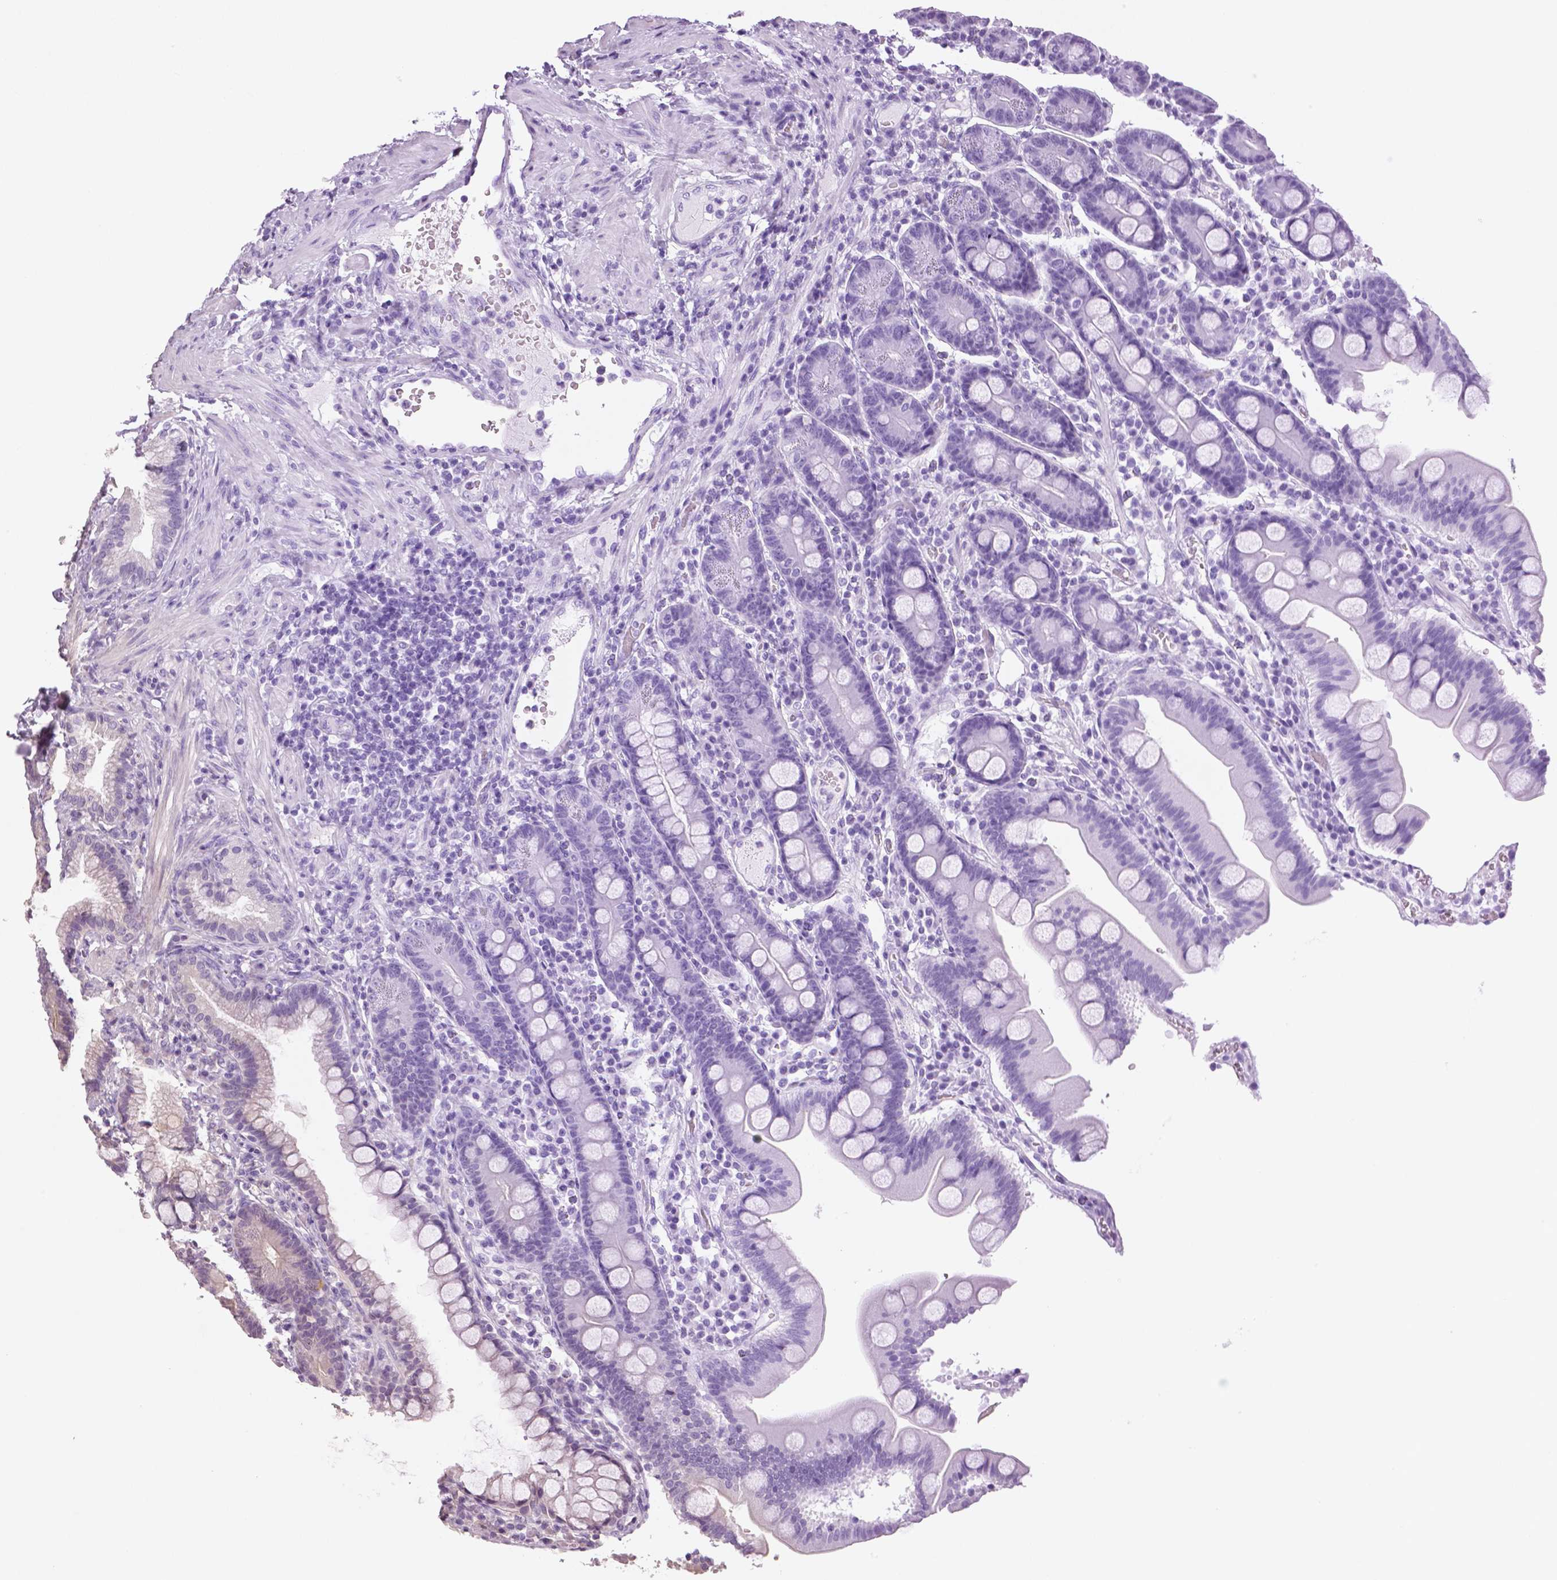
{"staining": {"intensity": "weak", "quantity": "<25%", "location": "cytoplasmic/membranous"}, "tissue": "duodenum", "cell_type": "Glandular cells", "image_type": "normal", "snomed": [{"axis": "morphology", "description": "Normal tissue, NOS"}, {"axis": "topography", "description": "Pancreas"}, {"axis": "topography", "description": "Duodenum"}], "caption": "Immunohistochemistry (IHC) of benign duodenum displays no expression in glandular cells.", "gene": "DNAH12", "patient": {"sex": "male", "age": 59}}